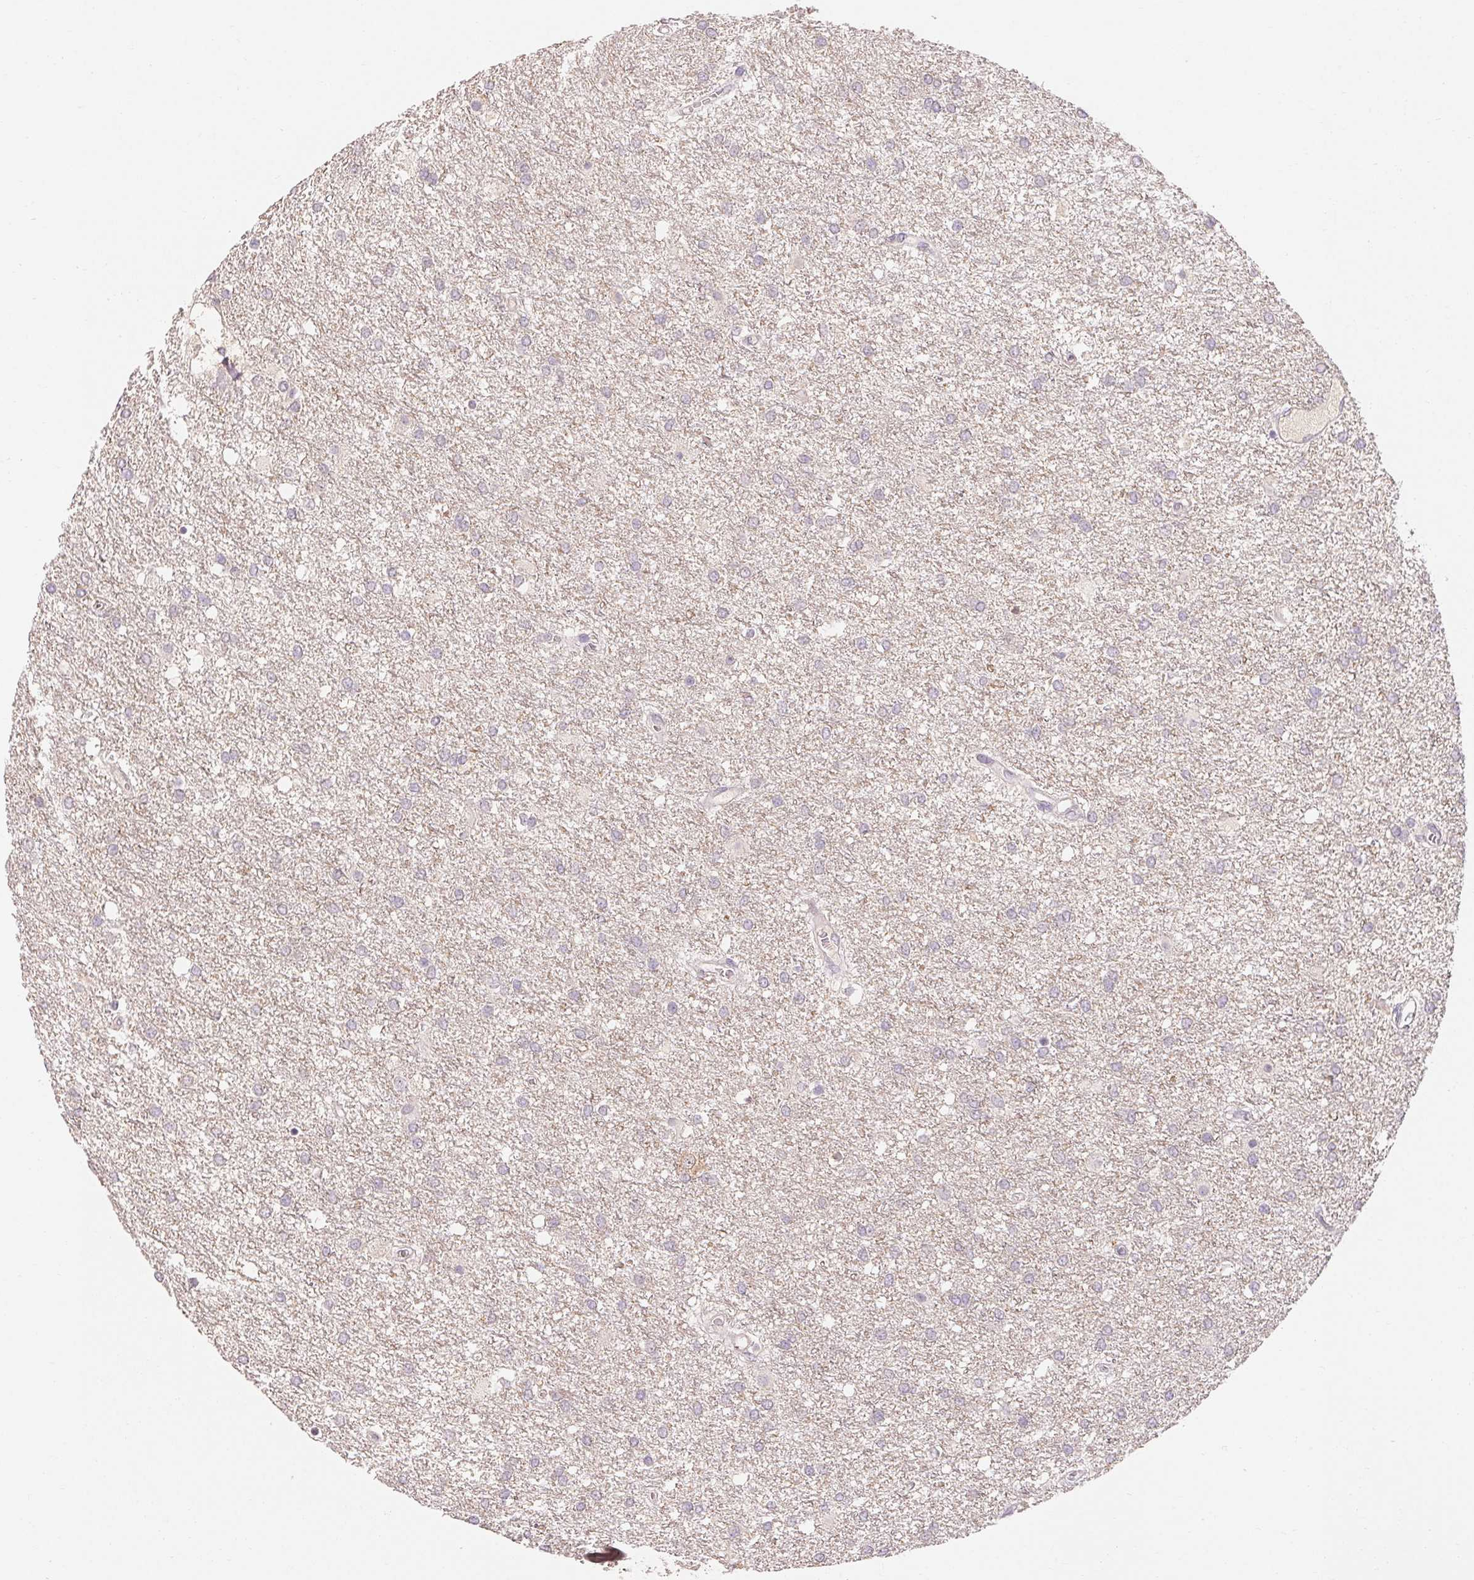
{"staining": {"intensity": "negative", "quantity": "none", "location": "none"}, "tissue": "glioma", "cell_type": "Tumor cells", "image_type": "cancer", "snomed": [{"axis": "morphology", "description": "Glioma, malignant, High grade"}, {"axis": "topography", "description": "Brain"}], "caption": "This is an IHC photomicrograph of malignant glioma (high-grade). There is no staining in tumor cells.", "gene": "MAP7D2", "patient": {"sex": "female", "age": 61}}